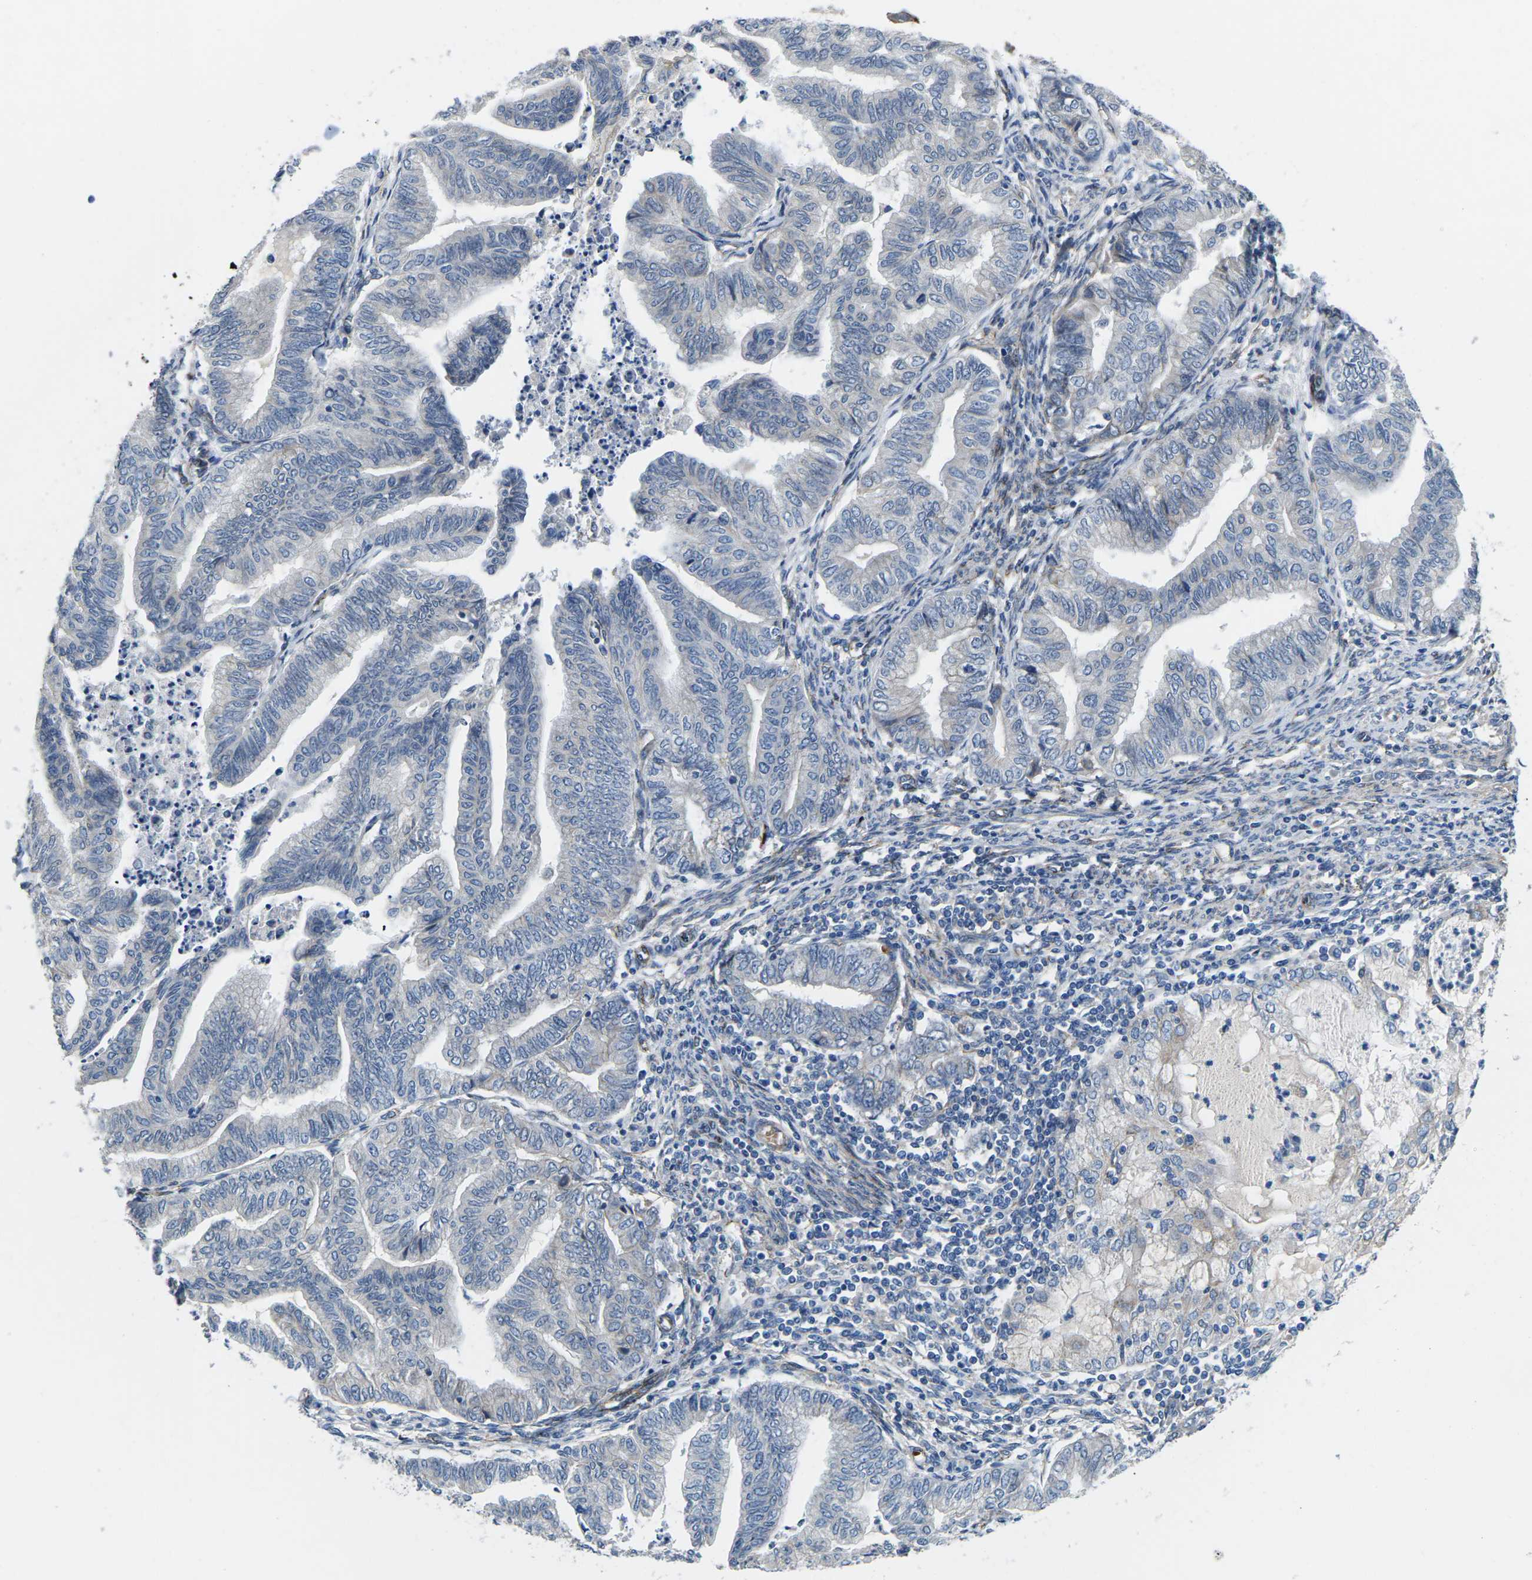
{"staining": {"intensity": "negative", "quantity": "none", "location": "none"}, "tissue": "endometrial cancer", "cell_type": "Tumor cells", "image_type": "cancer", "snomed": [{"axis": "morphology", "description": "Adenocarcinoma, NOS"}, {"axis": "topography", "description": "Endometrium"}], "caption": "An image of human adenocarcinoma (endometrial) is negative for staining in tumor cells. (DAB (3,3'-diaminobenzidine) immunohistochemistry (IHC) with hematoxylin counter stain).", "gene": "CTNND1", "patient": {"sex": "female", "age": 79}}